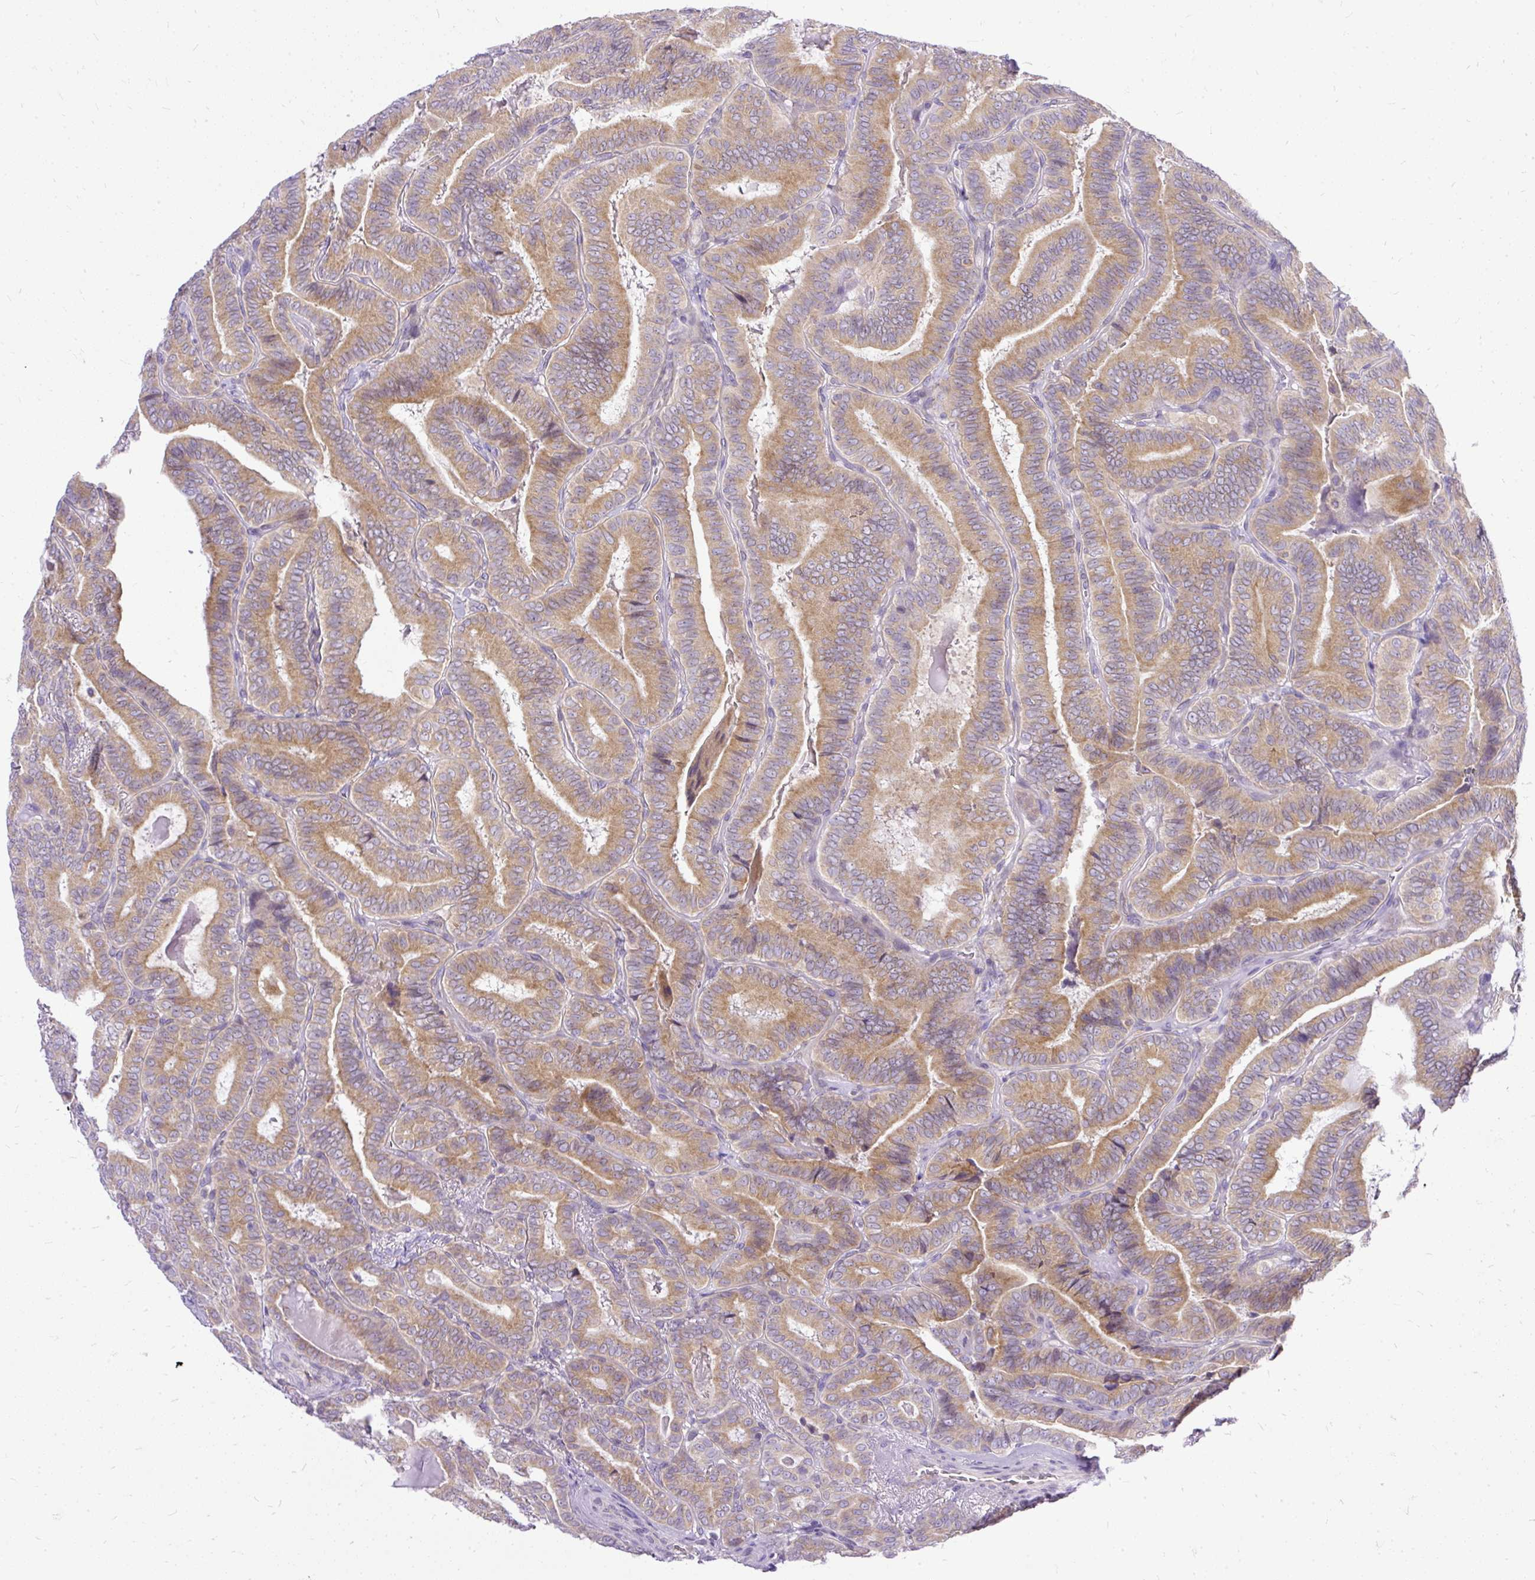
{"staining": {"intensity": "moderate", "quantity": ">75%", "location": "cytoplasmic/membranous"}, "tissue": "thyroid cancer", "cell_type": "Tumor cells", "image_type": "cancer", "snomed": [{"axis": "morphology", "description": "Papillary adenocarcinoma, NOS"}, {"axis": "topography", "description": "Thyroid gland"}], "caption": "The image exhibits staining of thyroid cancer, revealing moderate cytoplasmic/membranous protein expression (brown color) within tumor cells.", "gene": "AMFR", "patient": {"sex": "male", "age": 61}}